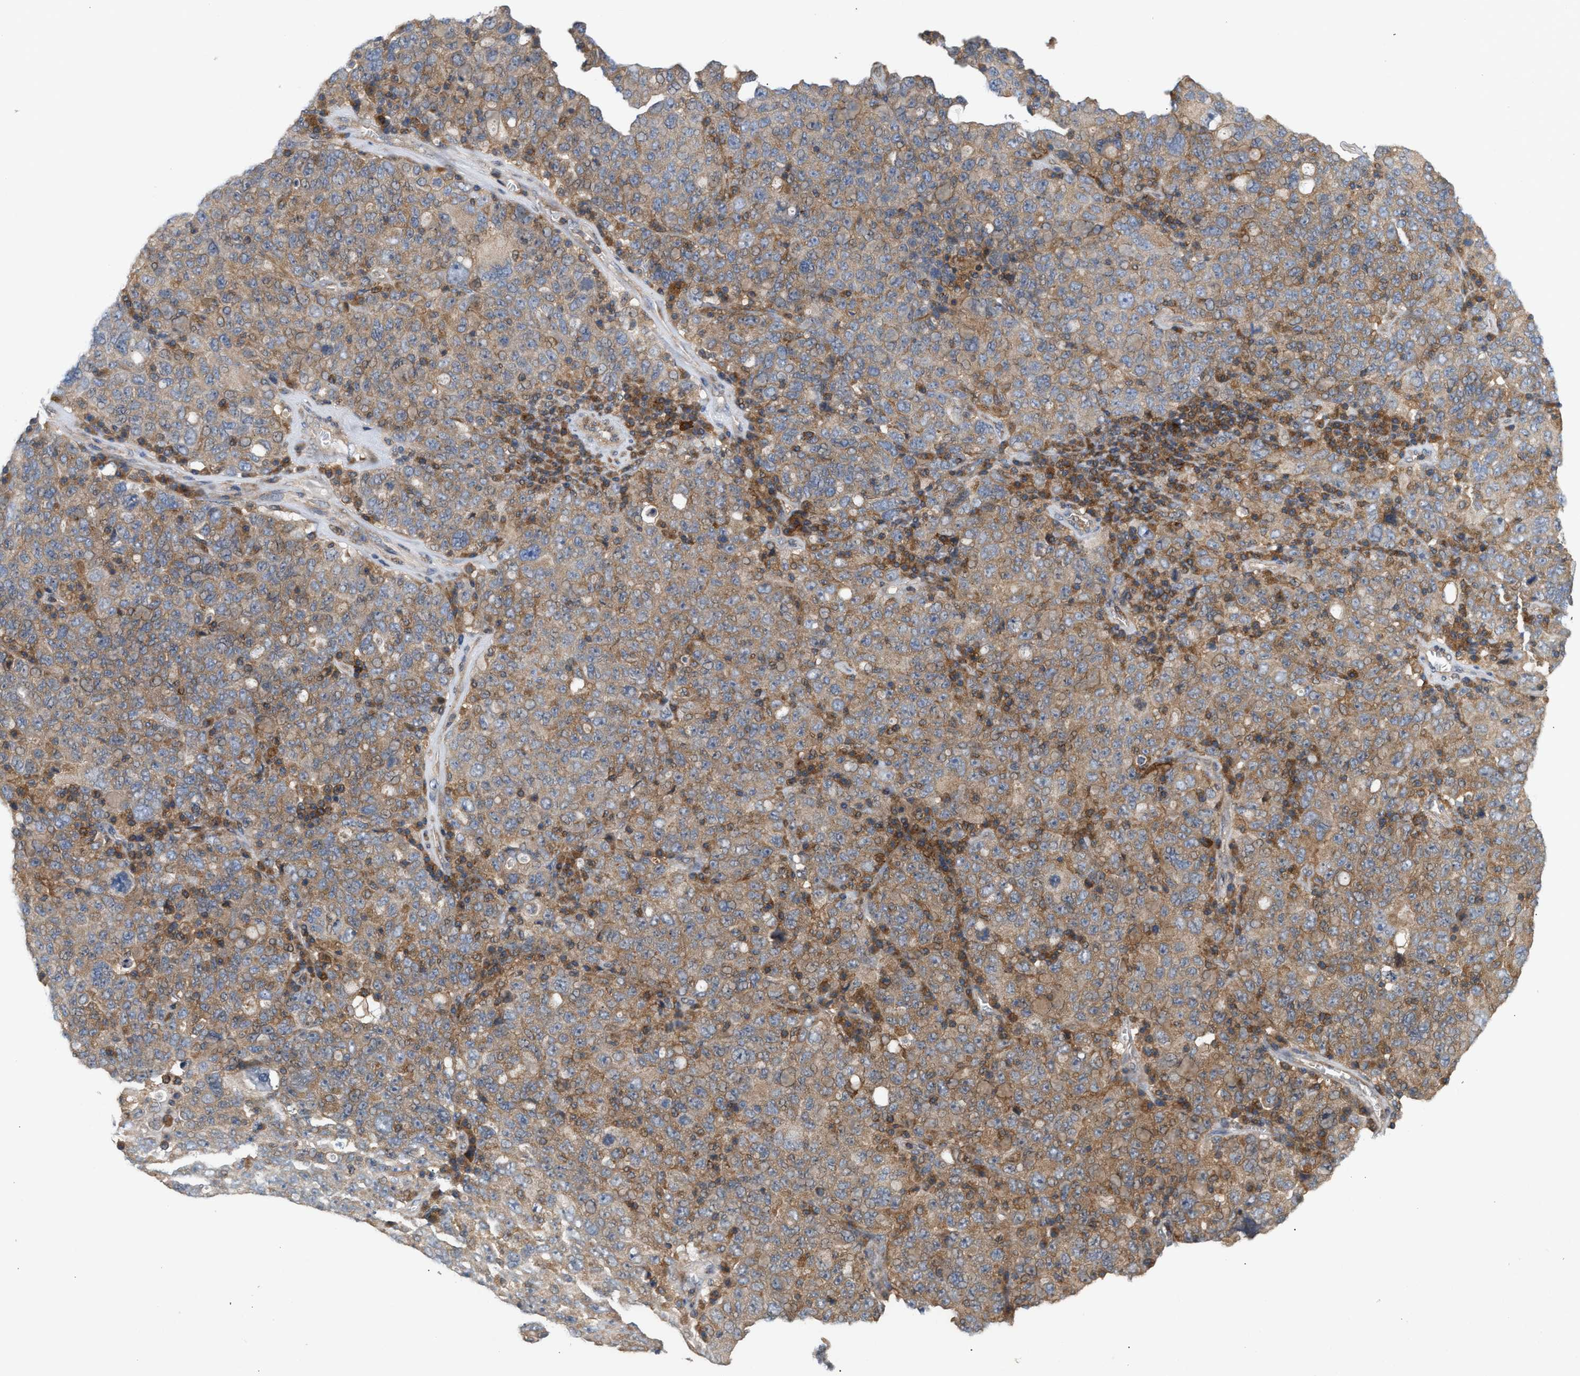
{"staining": {"intensity": "moderate", "quantity": ">75%", "location": "cytoplasmic/membranous"}, "tissue": "ovarian cancer", "cell_type": "Tumor cells", "image_type": "cancer", "snomed": [{"axis": "morphology", "description": "Carcinoma, endometroid"}, {"axis": "topography", "description": "Ovary"}], "caption": "IHC (DAB (3,3'-diaminobenzidine)) staining of endometroid carcinoma (ovarian) demonstrates moderate cytoplasmic/membranous protein staining in approximately >75% of tumor cells.", "gene": "DBNL", "patient": {"sex": "female", "age": 62}}